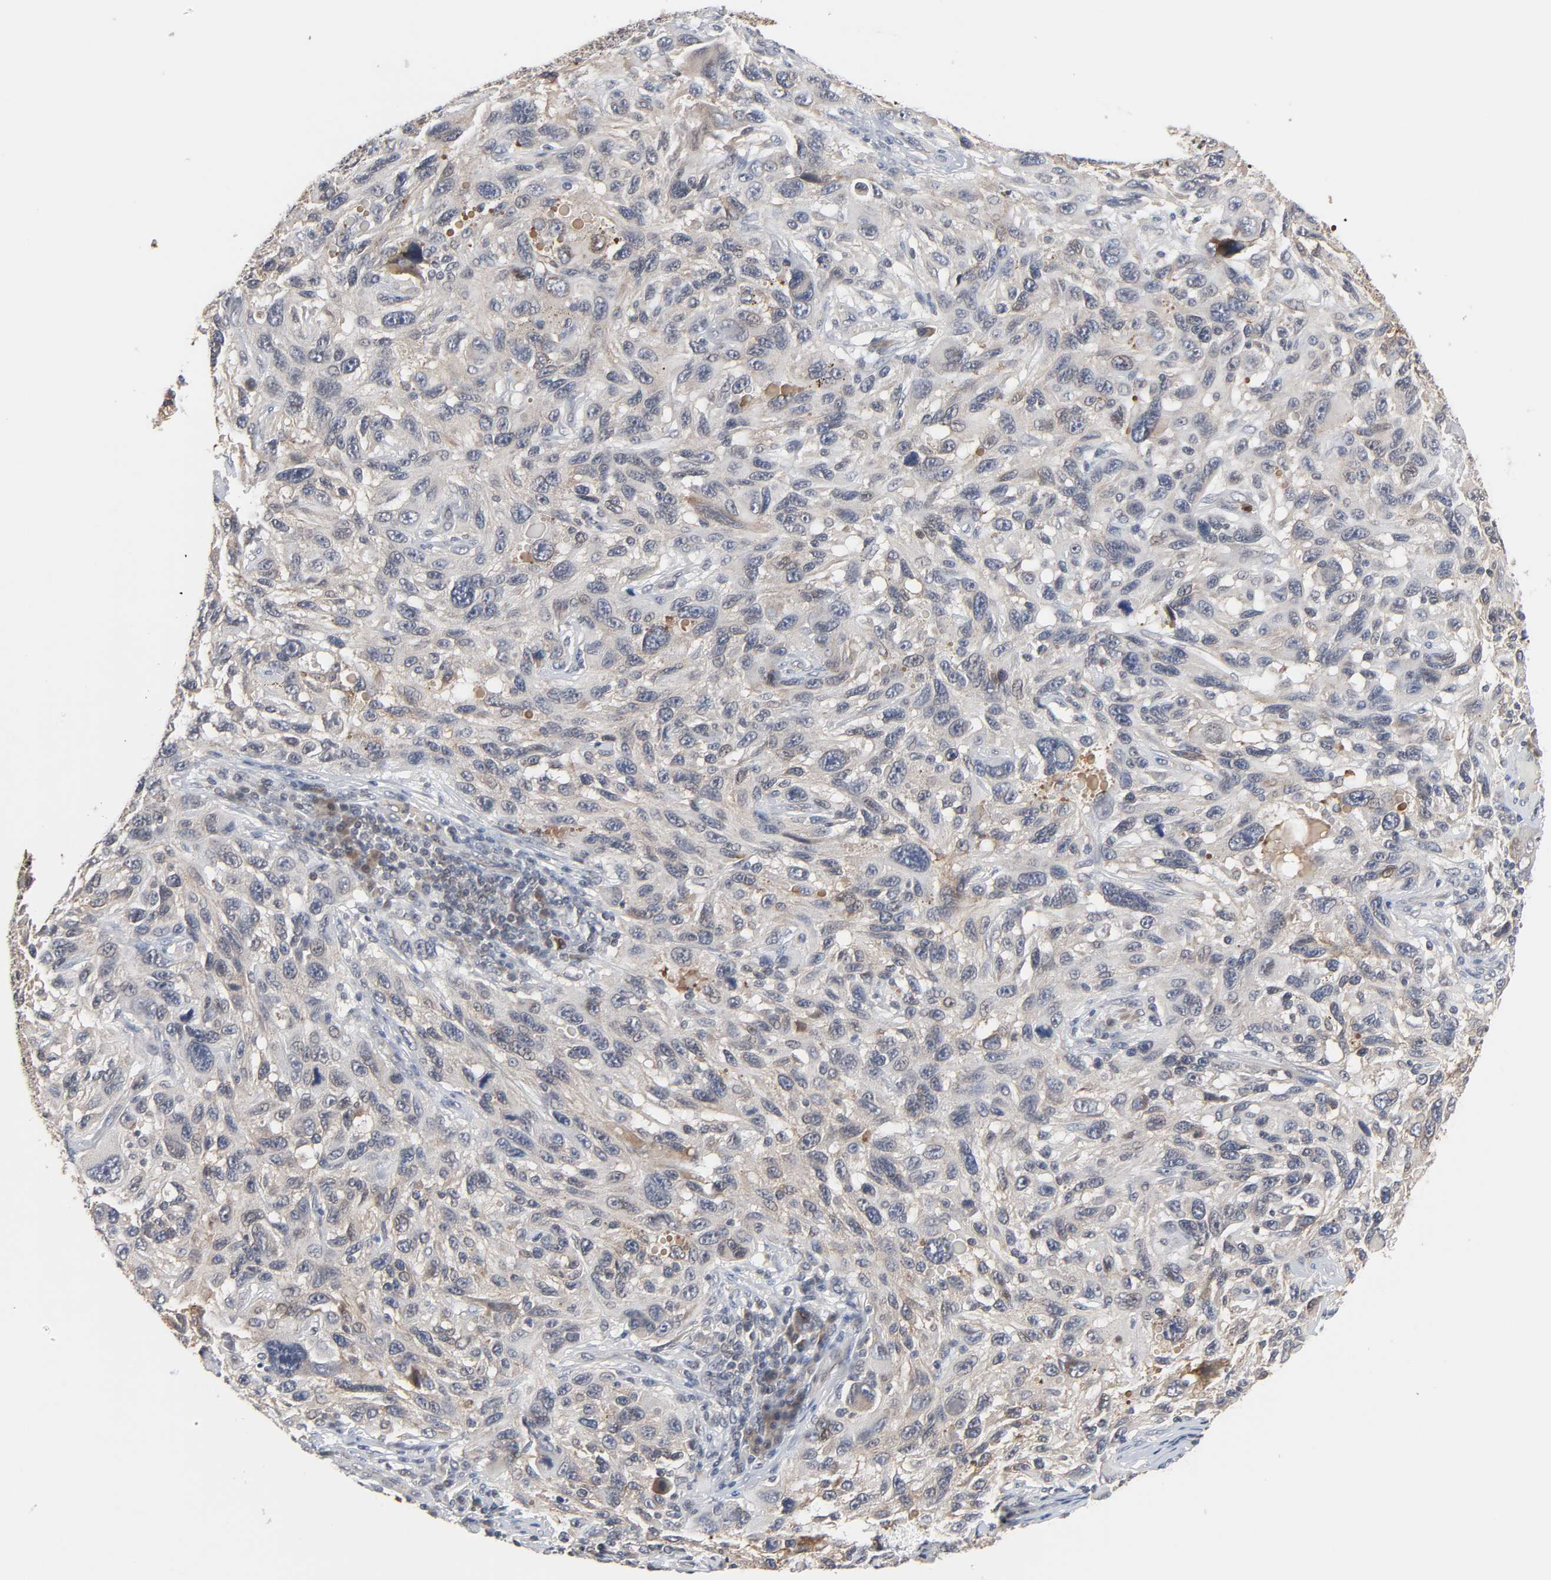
{"staining": {"intensity": "weak", "quantity": "25%-75%", "location": "cytoplasmic/membranous"}, "tissue": "melanoma", "cell_type": "Tumor cells", "image_type": "cancer", "snomed": [{"axis": "morphology", "description": "Malignant melanoma, NOS"}, {"axis": "topography", "description": "Skin"}], "caption": "Protein staining of melanoma tissue reveals weak cytoplasmic/membranous positivity in approximately 25%-75% of tumor cells. (brown staining indicates protein expression, while blue staining denotes nuclei).", "gene": "CCDC175", "patient": {"sex": "male", "age": 53}}